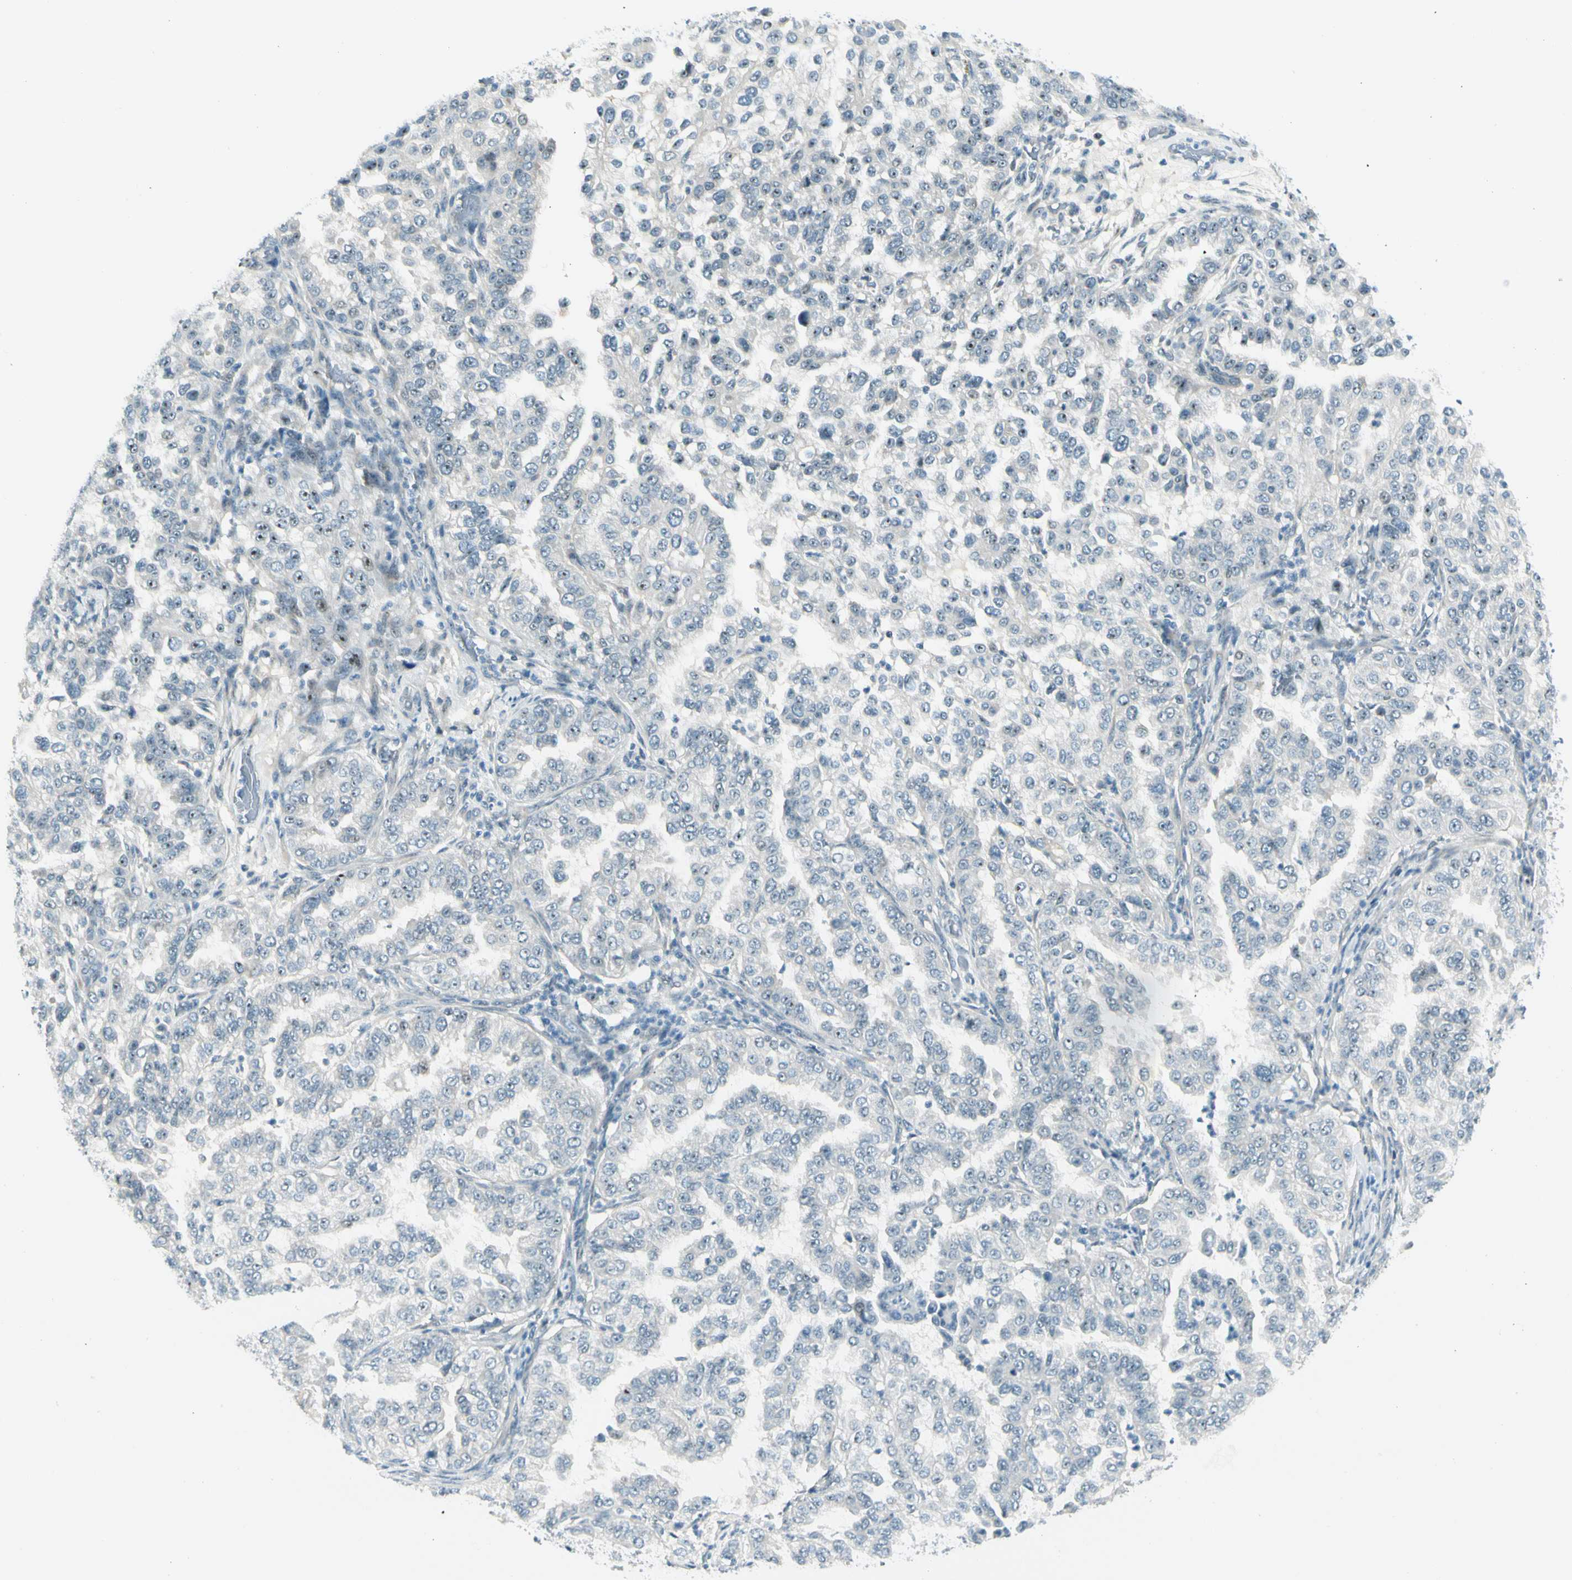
{"staining": {"intensity": "weak", "quantity": "<25%", "location": "nuclear"}, "tissue": "endometrial cancer", "cell_type": "Tumor cells", "image_type": "cancer", "snomed": [{"axis": "morphology", "description": "Adenocarcinoma, NOS"}, {"axis": "topography", "description": "Endometrium"}], "caption": "Immunohistochemistry of human endometrial adenocarcinoma shows no positivity in tumor cells.", "gene": "ZSCAN1", "patient": {"sex": "female", "age": 85}}